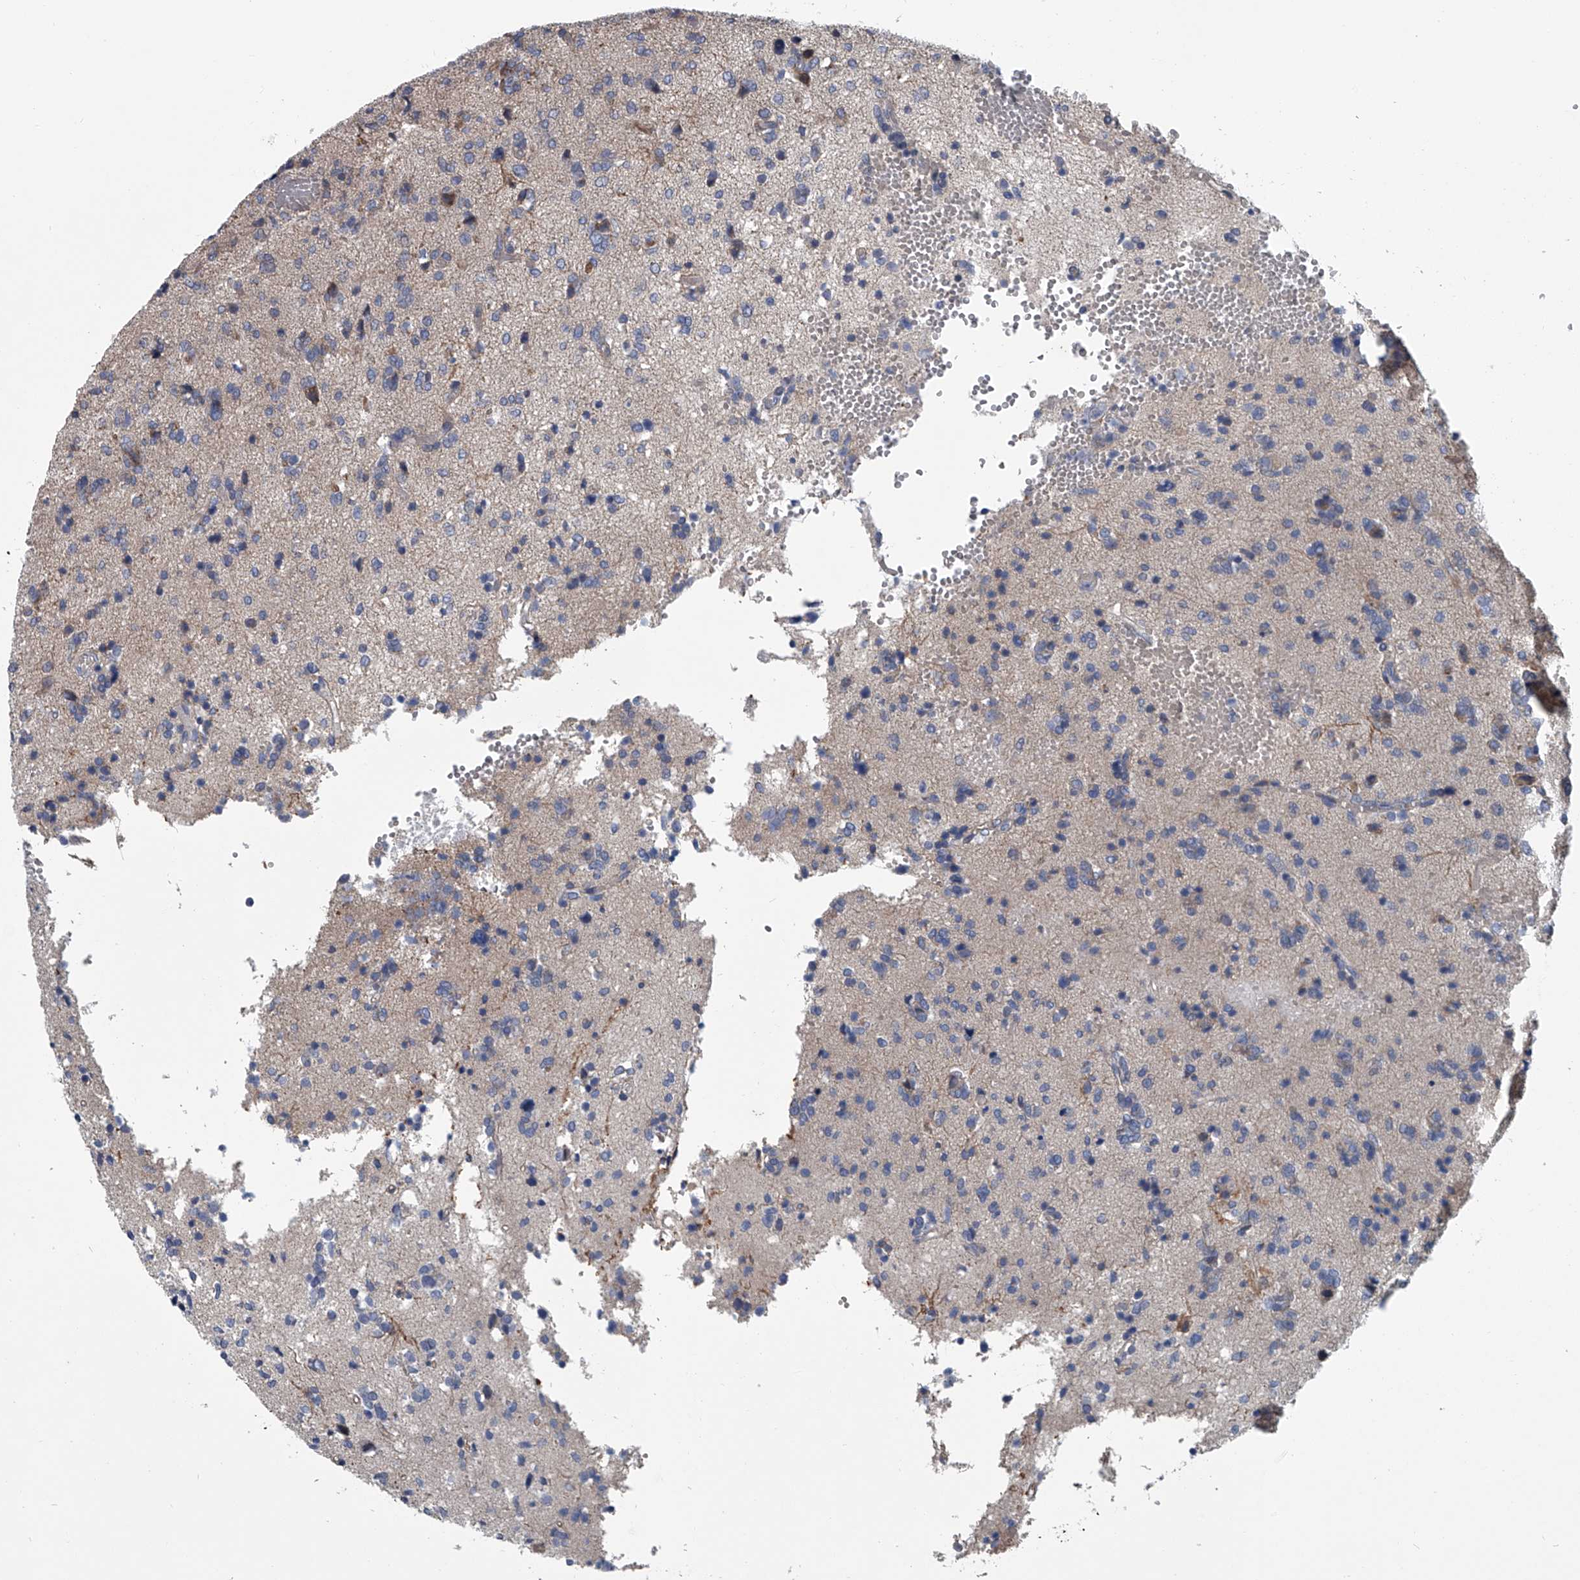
{"staining": {"intensity": "negative", "quantity": "none", "location": "none"}, "tissue": "glioma", "cell_type": "Tumor cells", "image_type": "cancer", "snomed": [{"axis": "morphology", "description": "Glioma, malignant, High grade"}, {"axis": "topography", "description": "Brain"}], "caption": "Protein analysis of malignant glioma (high-grade) shows no significant positivity in tumor cells. The staining is performed using DAB brown chromogen with nuclei counter-stained in using hematoxylin.", "gene": "ABCG1", "patient": {"sex": "female", "age": 59}}